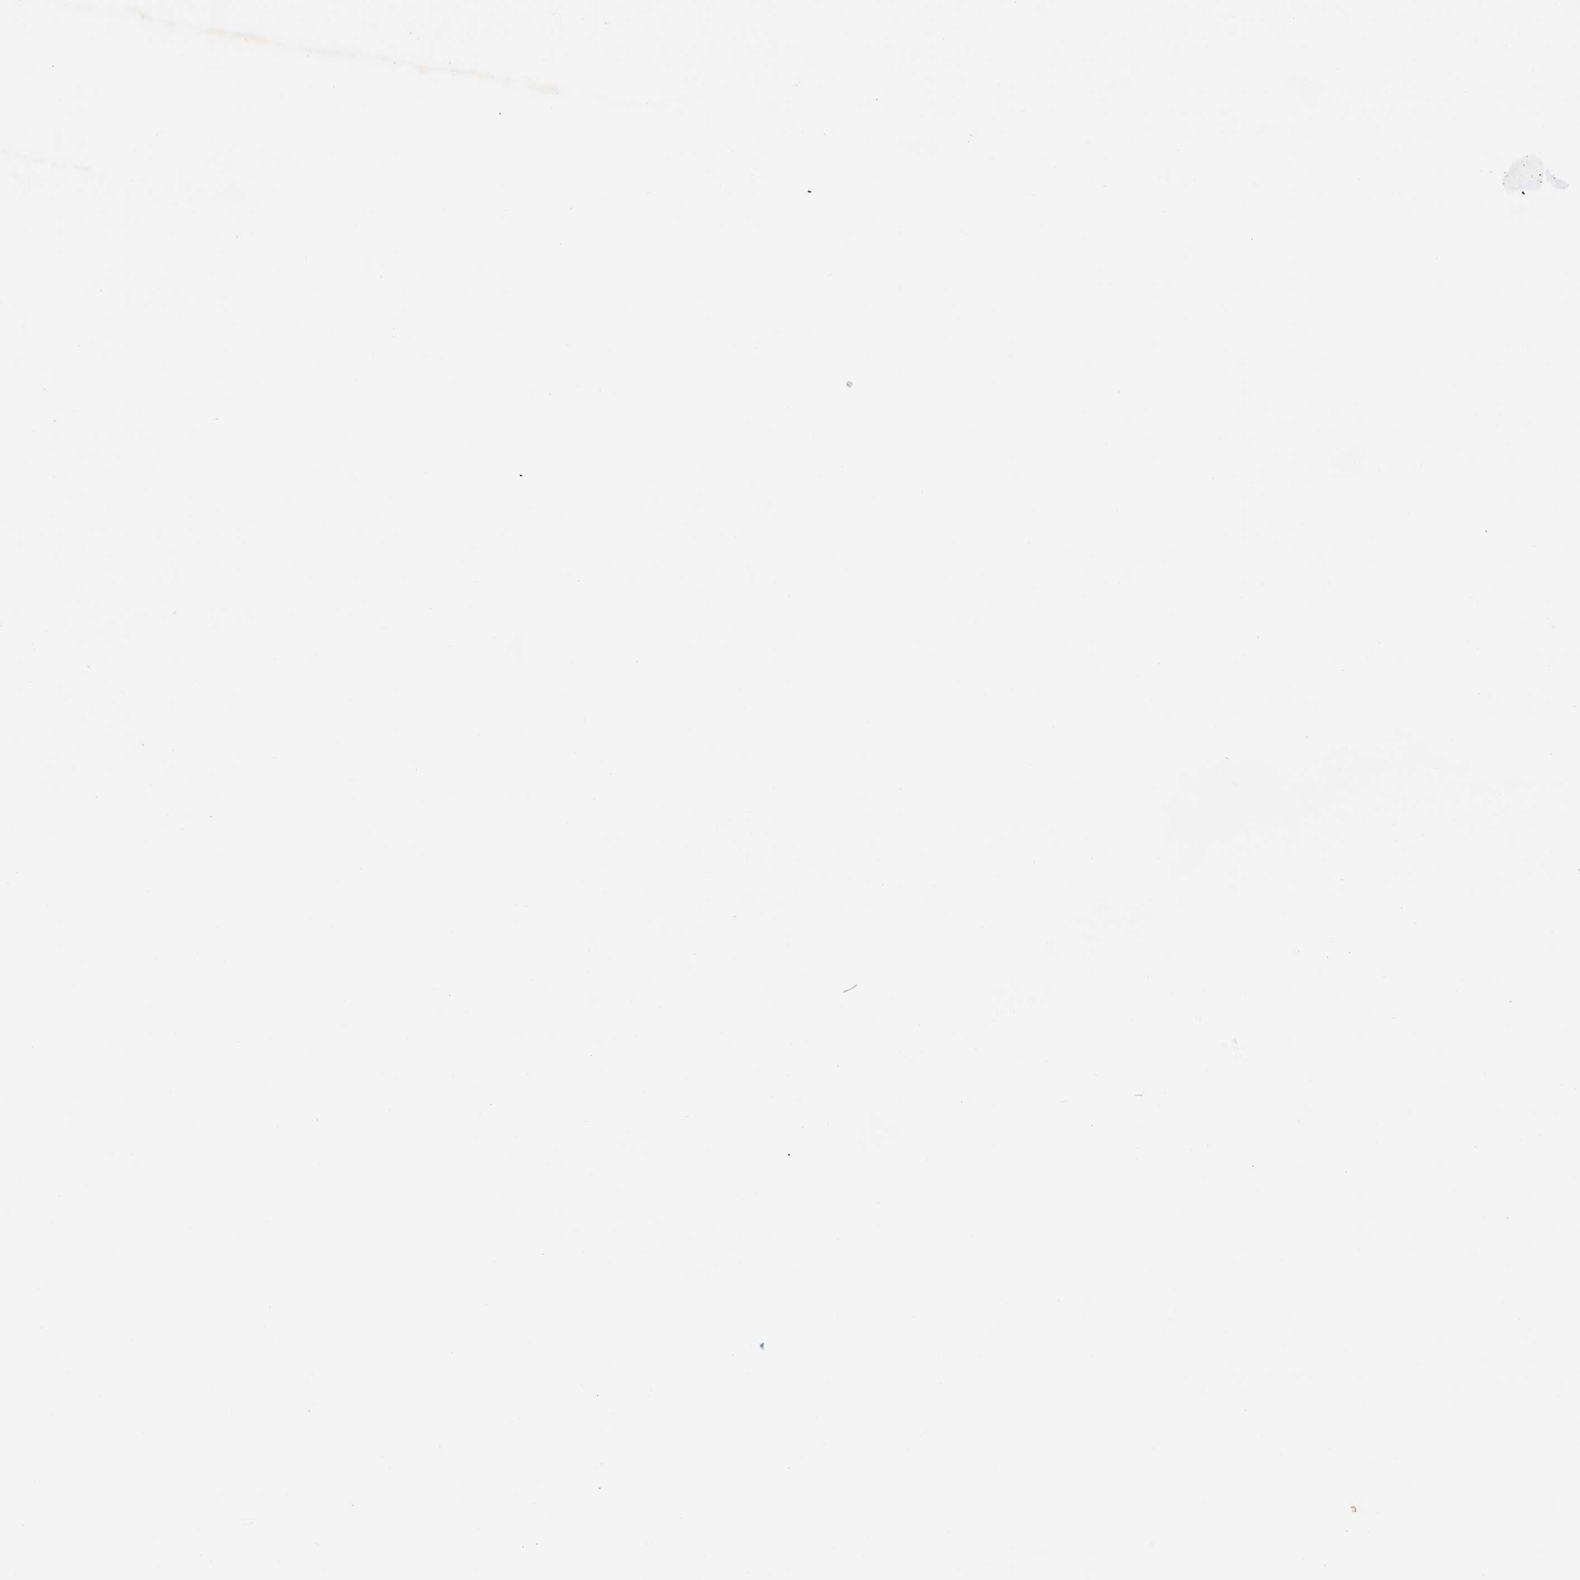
{"staining": {"intensity": "negative", "quantity": "none", "location": "none"}, "tissue": "cervical cancer", "cell_type": "Tumor cells", "image_type": "cancer", "snomed": [{"axis": "morphology", "description": "Squamous cell carcinoma, NOS"}, {"axis": "topography", "description": "Cervix"}], "caption": "Tumor cells are negative for brown protein staining in squamous cell carcinoma (cervical).", "gene": "CRB3", "patient": {"sex": "female", "age": 46}}